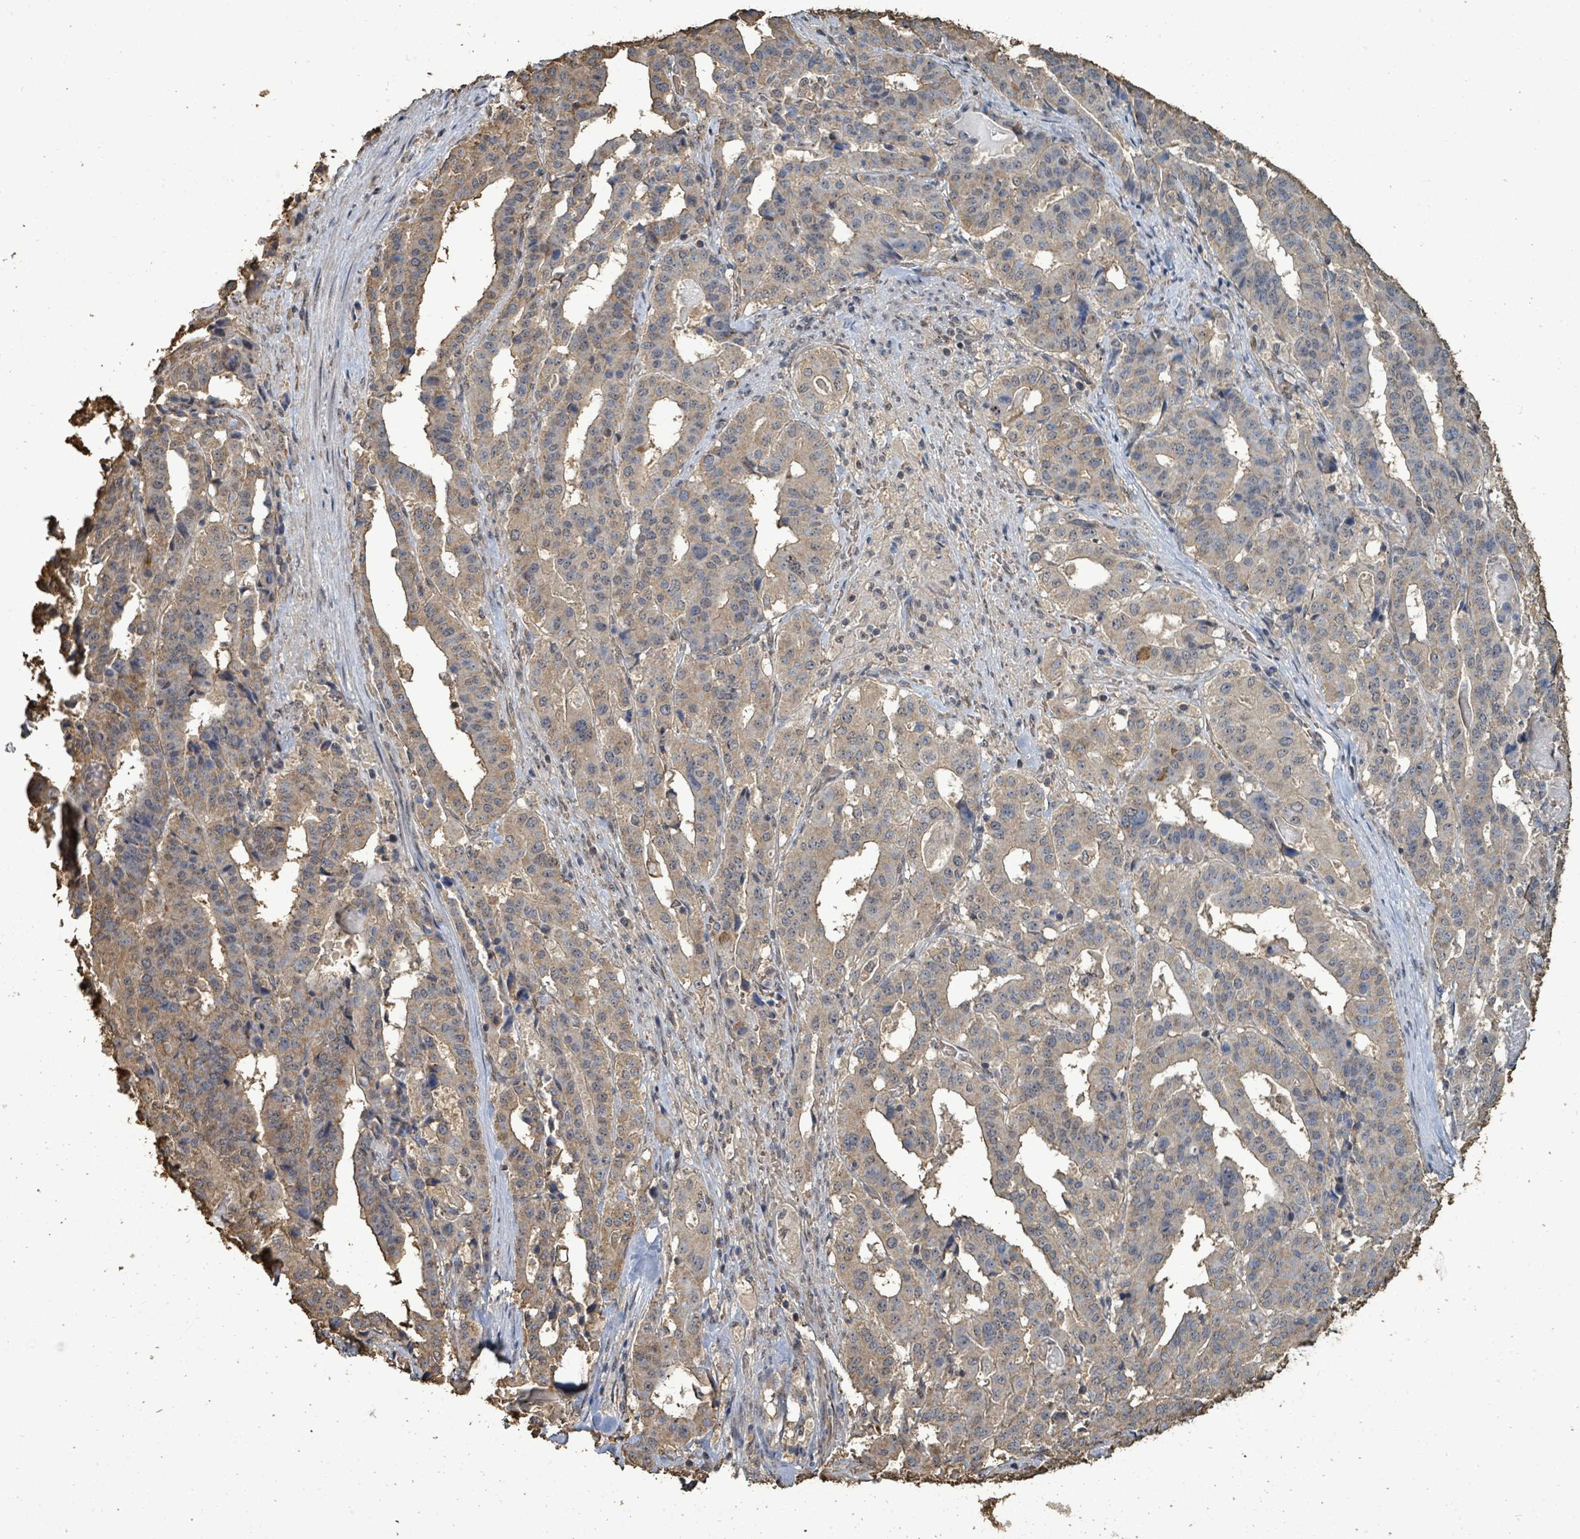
{"staining": {"intensity": "weak", "quantity": "25%-75%", "location": "cytoplasmic/membranous"}, "tissue": "stomach cancer", "cell_type": "Tumor cells", "image_type": "cancer", "snomed": [{"axis": "morphology", "description": "Adenocarcinoma, NOS"}, {"axis": "topography", "description": "Stomach"}], "caption": "Protein analysis of adenocarcinoma (stomach) tissue shows weak cytoplasmic/membranous expression in approximately 25%-75% of tumor cells.", "gene": "C6orf52", "patient": {"sex": "male", "age": 48}}